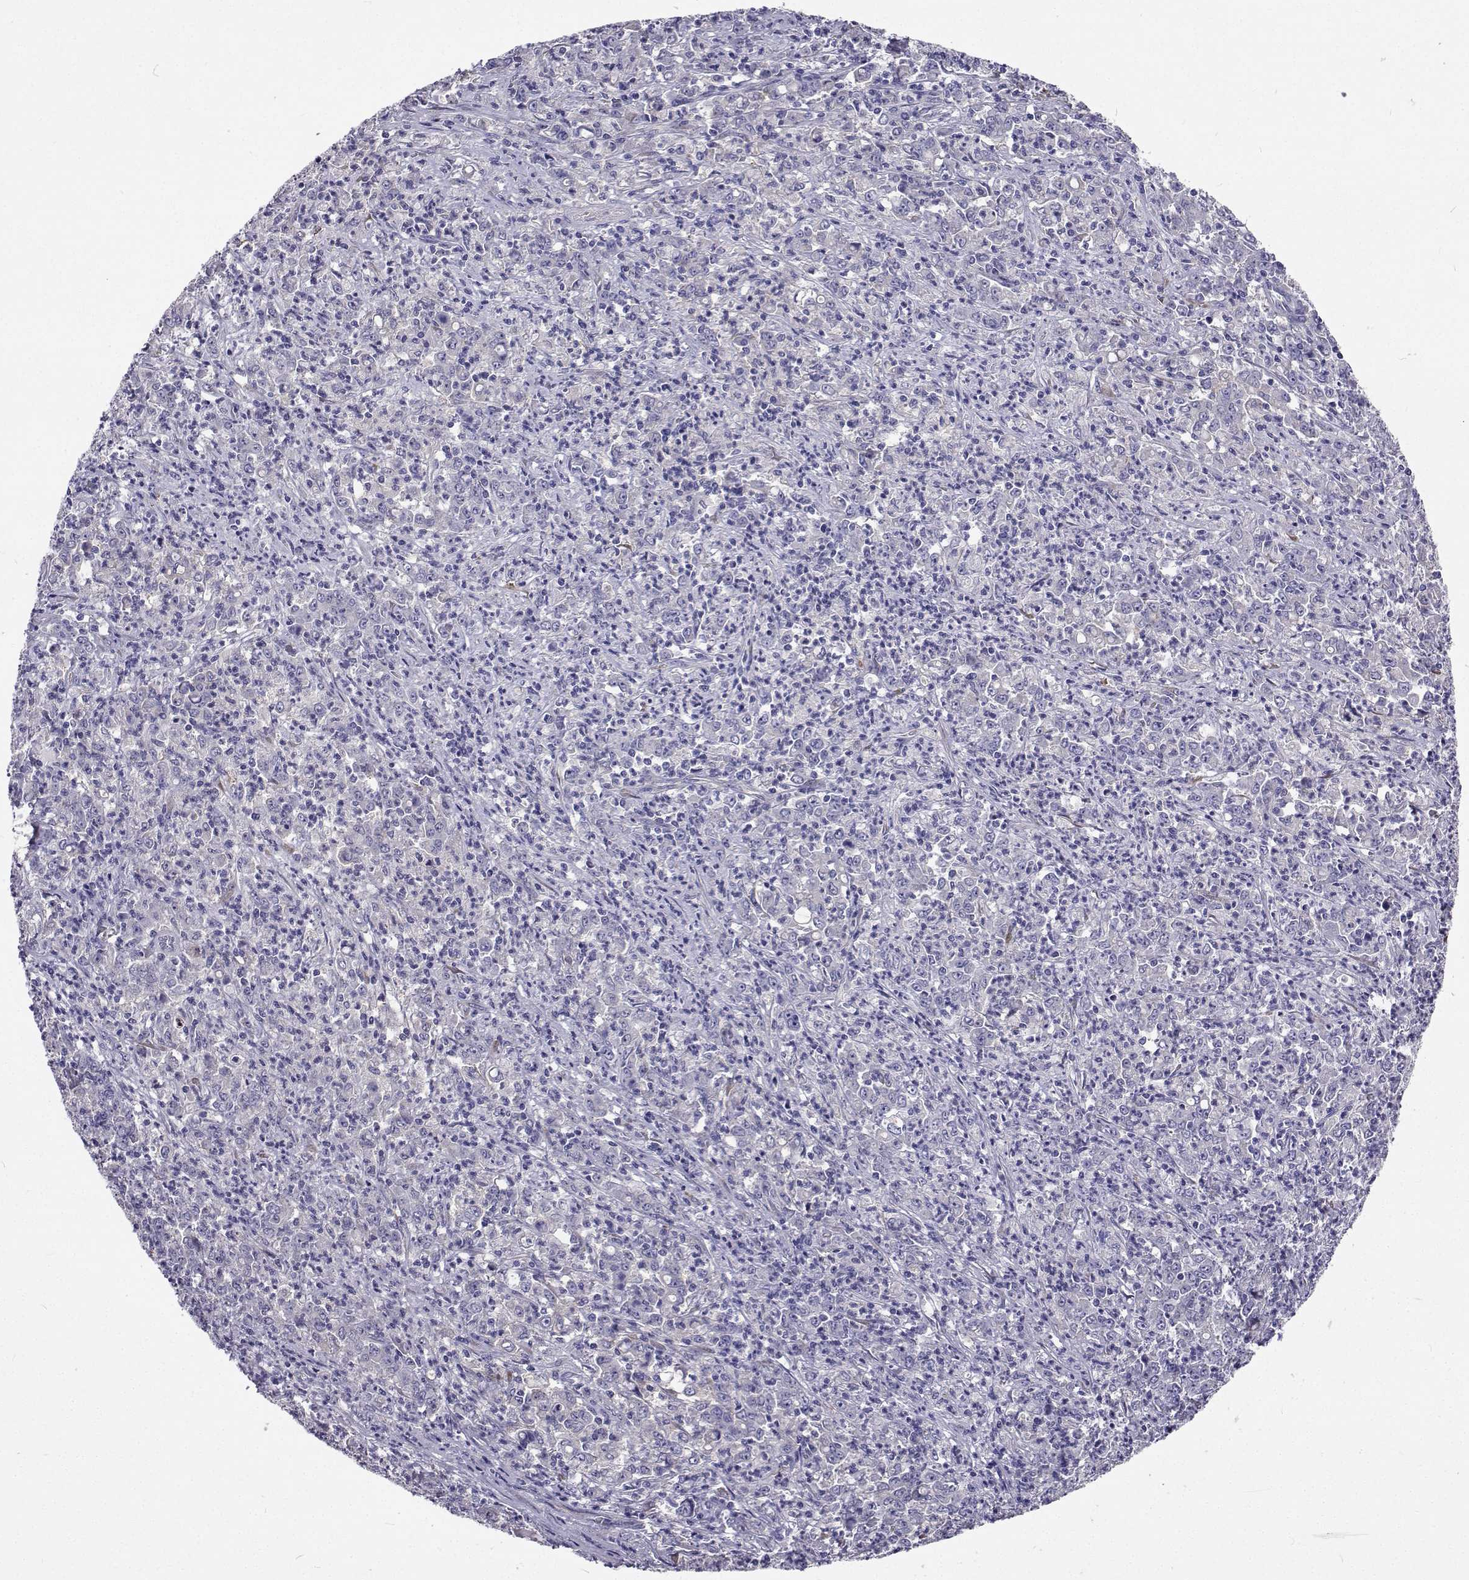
{"staining": {"intensity": "negative", "quantity": "none", "location": "none"}, "tissue": "stomach cancer", "cell_type": "Tumor cells", "image_type": "cancer", "snomed": [{"axis": "morphology", "description": "Adenocarcinoma, NOS"}, {"axis": "topography", "description": "Stomach, lower"}], "caption": "A high-resolution photomicrograph shows IHC staining of stomach cancer (adenocarcinoma), which reveals no significant staining in tumor cells.", "gene": "LHFPL7", "patient": {"sex": "female", "age": 71}}